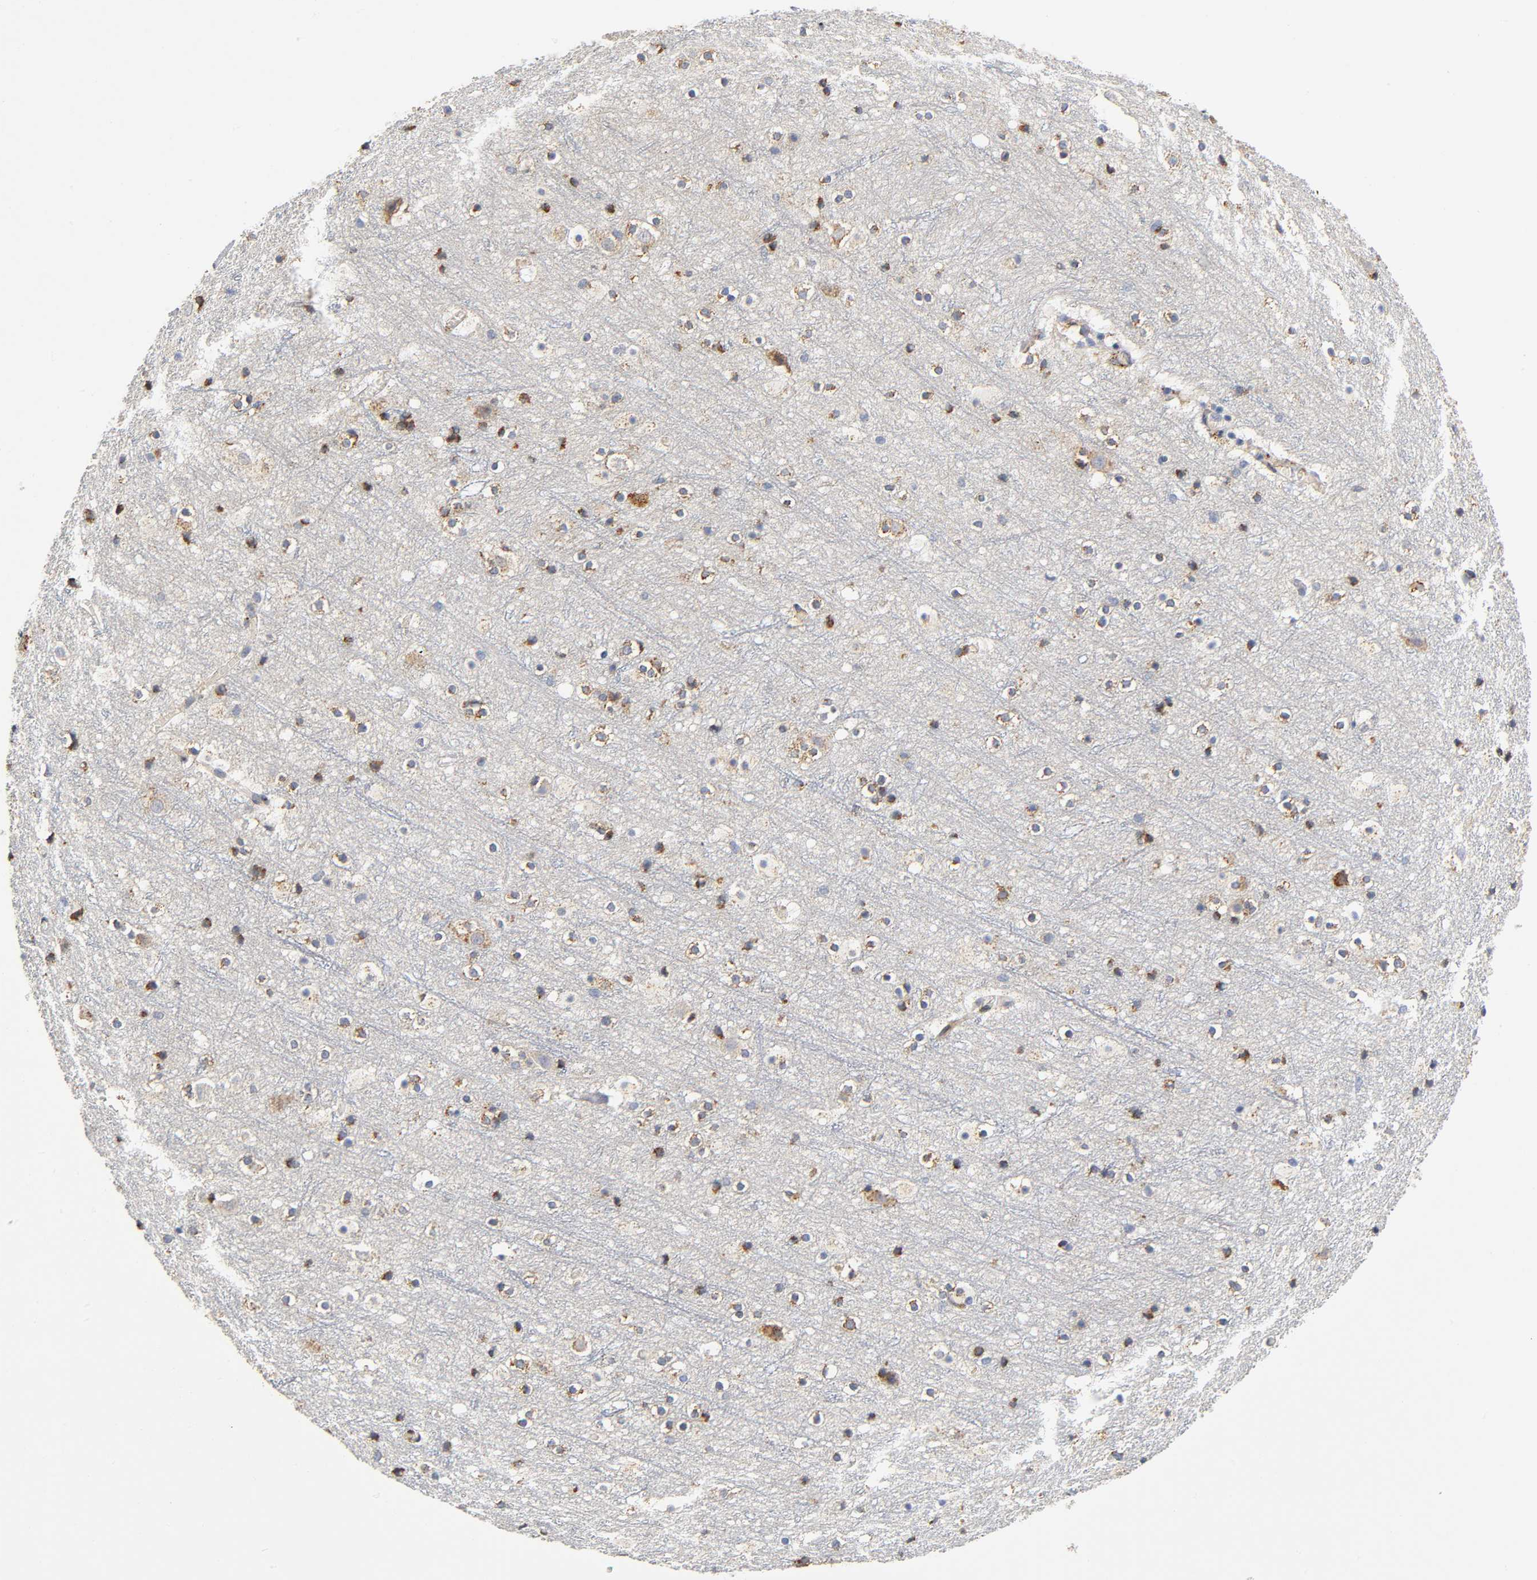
{"staining": {"intensity": "weak", "quantity": ">75%", "location": "cytoplasmic/membranous"}, "tissue": "cerebral cortex", "cell_type": "Endothelial cells", "image_type": "normal", "snomed": [{"axis": "morphology", "description": "Normal tissue, NOS"}, {"axis": "topography", "description": "Cerebral cortex"}], "caption": "Protein expression analysis of normal cerebral cortex reveals weak cytoplasmic/membranous expression in approximately >75% of endothelial cells.", "gene": "SOS2", "patient": {"sex": "male", "age": 45}}